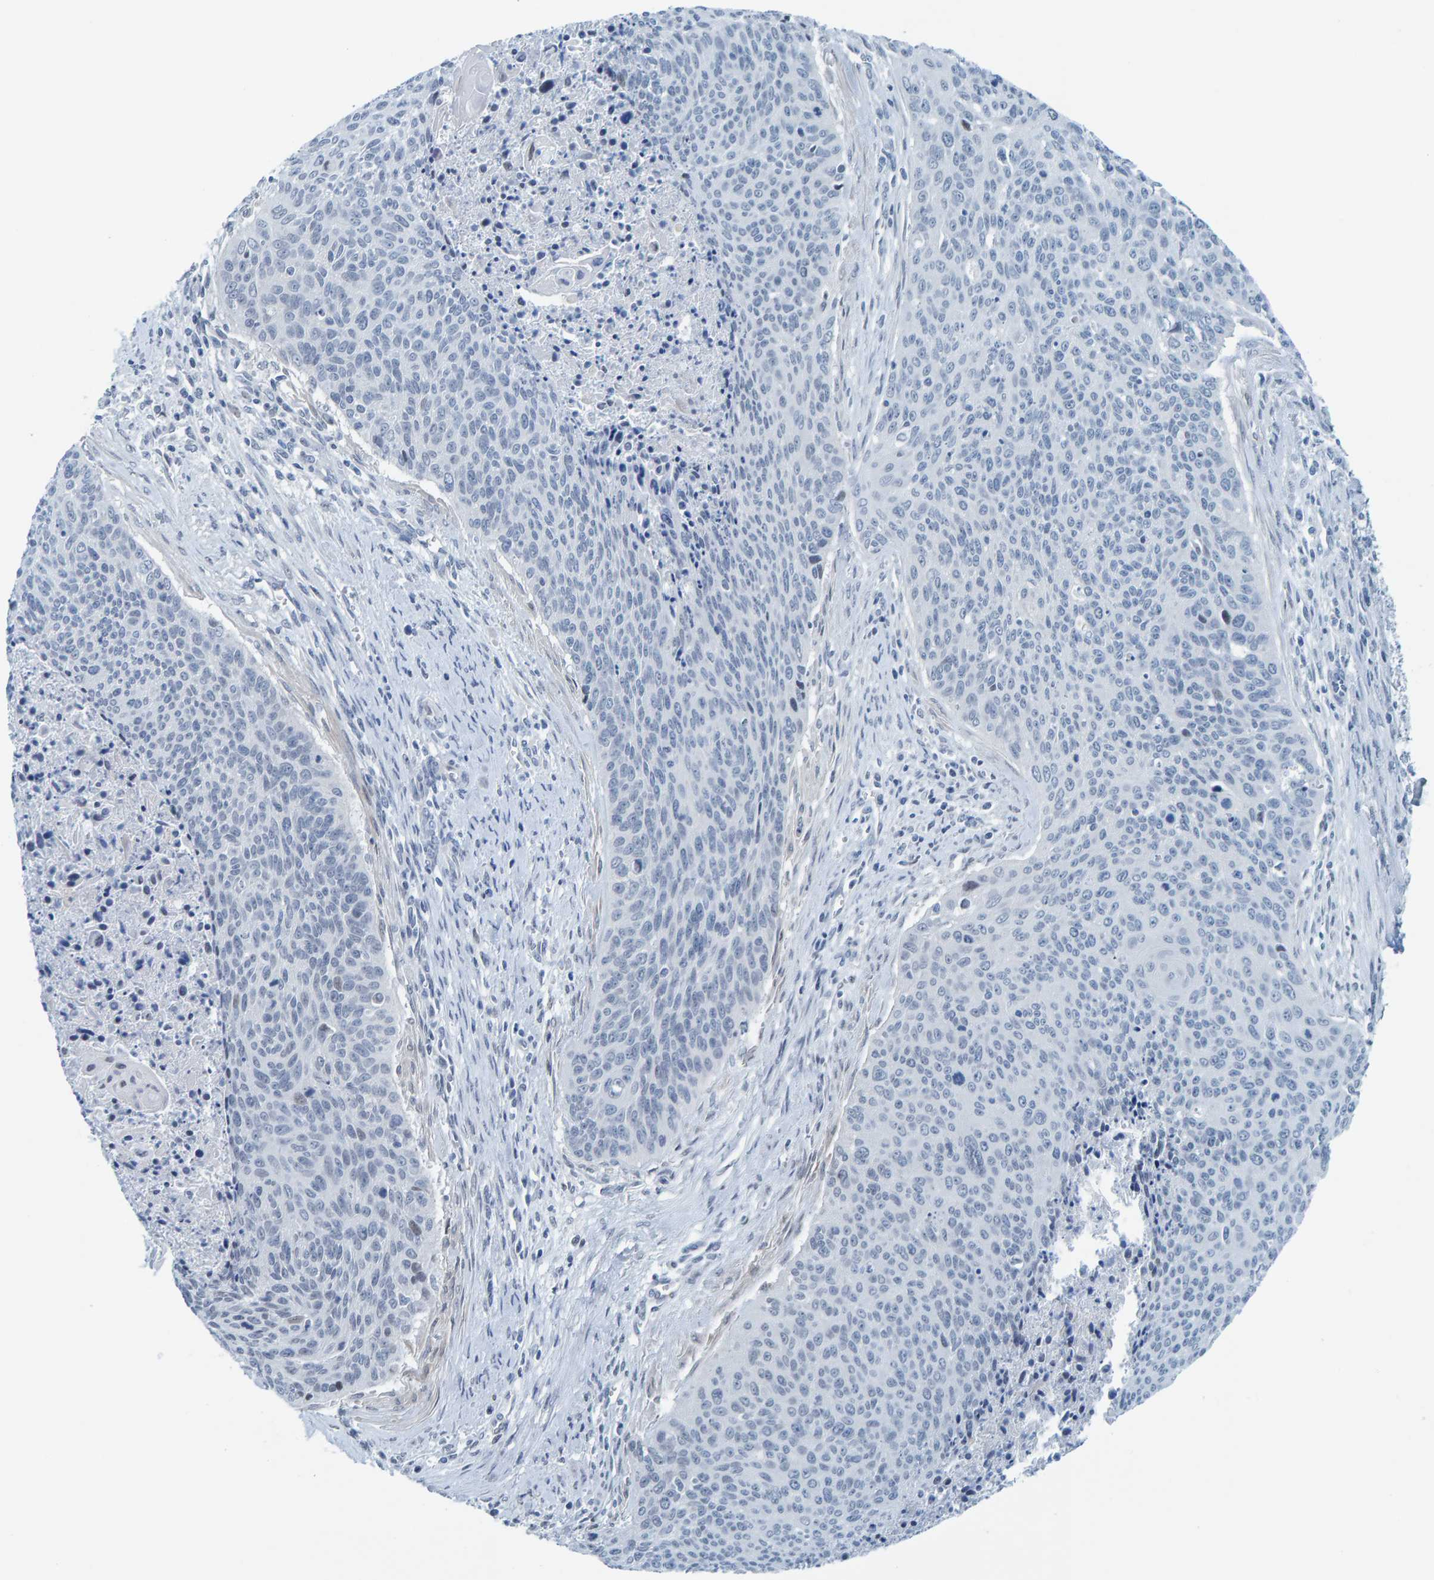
{"staining": {"intensity": "negative", "quantity": "none", "location": "none"}, "tissue": "cervical cancer", "cell_type": "Tumor cells", "image_type": "cancer", "snomed": [{"axis": "morphology", "description": "Squamous cell carcinoma, NOS"}, {"axis": "topography", "description": "Cervix"}], "caption": "Cervical squamous cell carcinoma was stained to show a protein in brown. There is no significant positivity in tumor cells.", "gene": "CNP", "patient": {"sex": "female", "age": 55}}